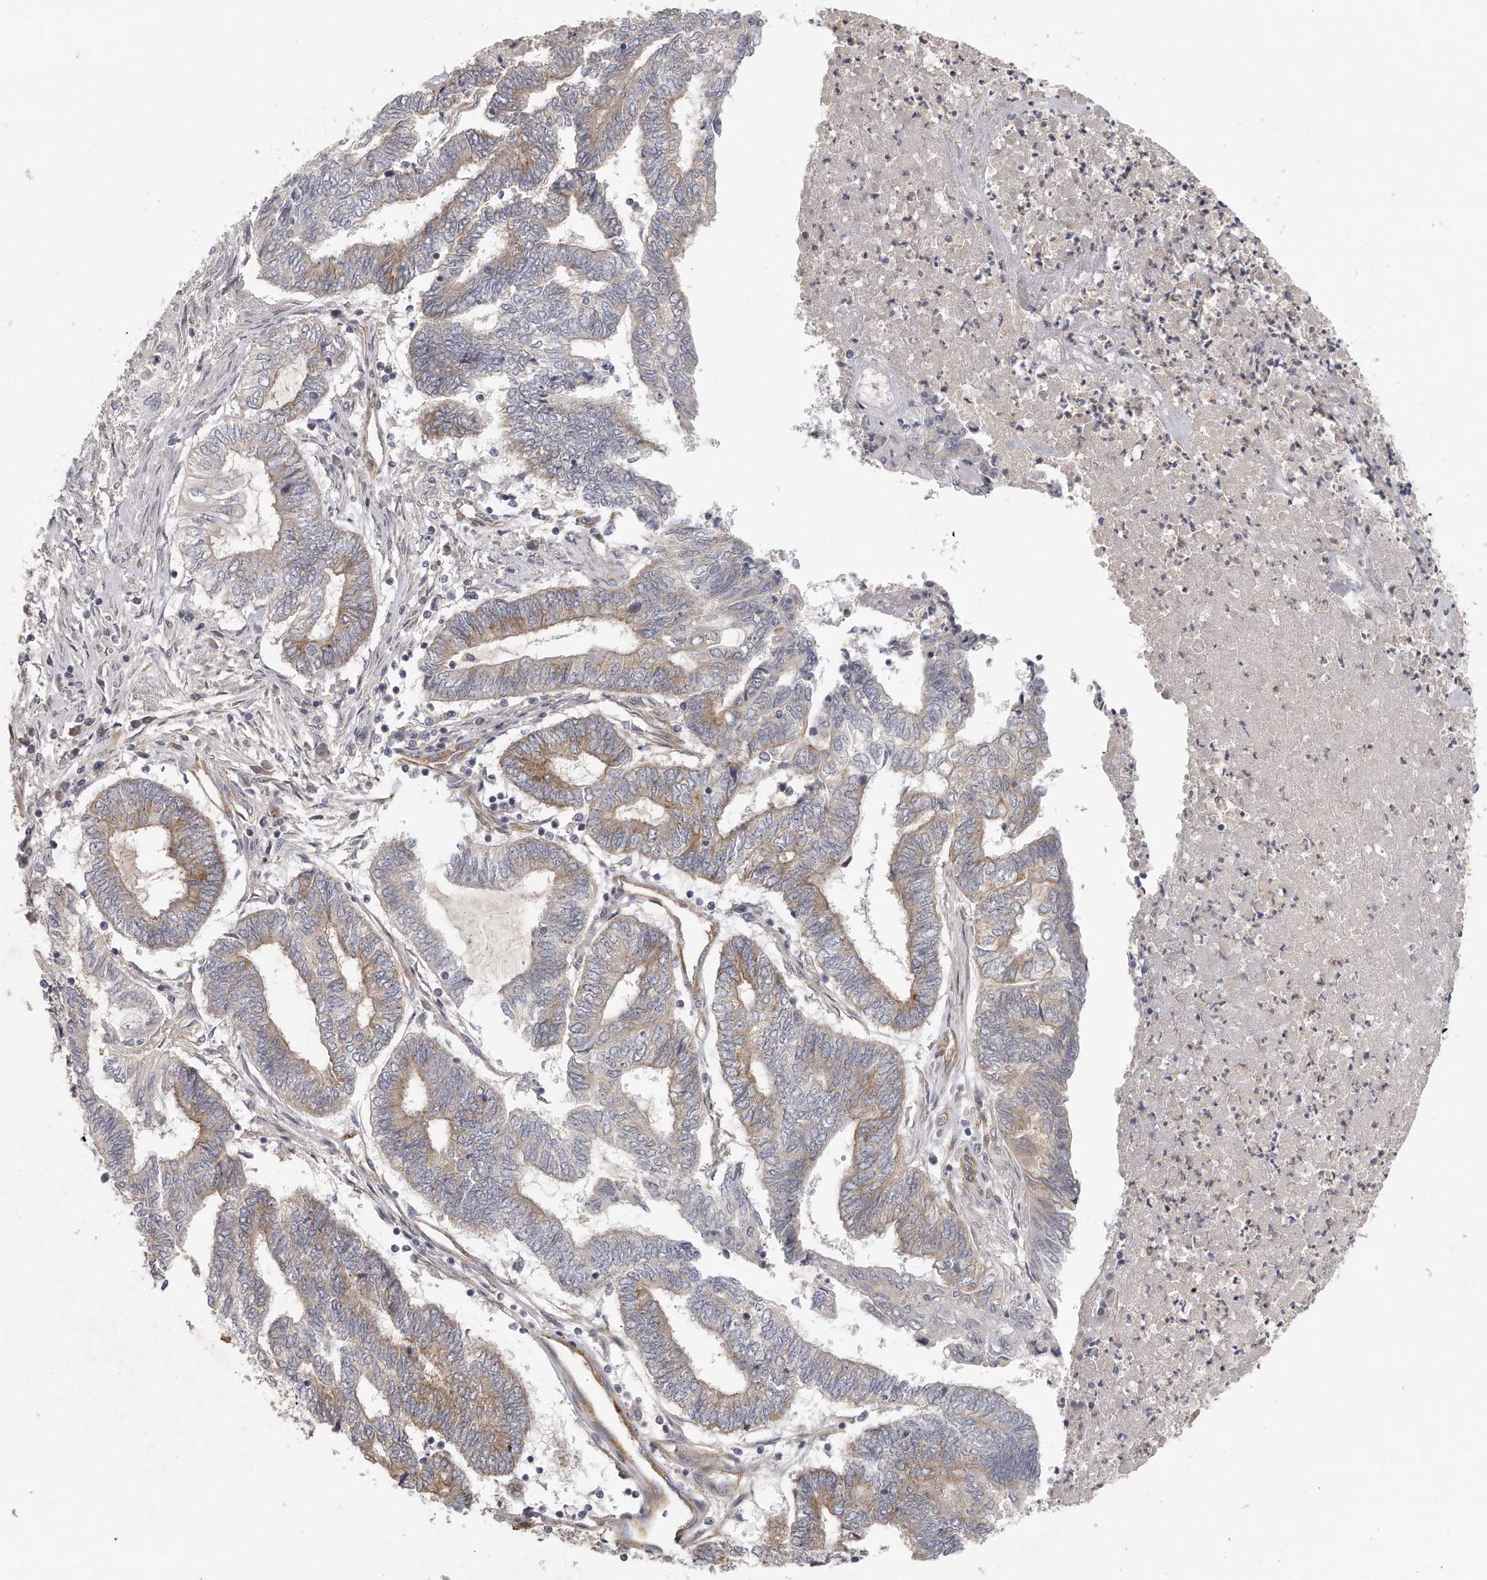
{"staining": {"intensity": "moderate", "quantity": "<25%", "location": "cytoplasmic/membranous"}, "tissue": "endometrial cancer", "cell_type": "Tumor cells", "image_type": "cancer", "snomed": [{"axis": "morphology", "description": "Adenocarcinoma, NOS"}, {"axis": "topography", "description": "Uterus"}, {"axis": "topography", "description": "Endometrium"}], "caption": "Endometrial cancer stained with DAB immunohistochemistry (IHC) exhibits low levels of moderate cytoplasmic/membranous staining in about <25% of tumor cells. (Brightfield microscopy of DAB IHC at high magnification).", "gene": "MTERF4", "patient": {"sex": "female", "age": 70}}